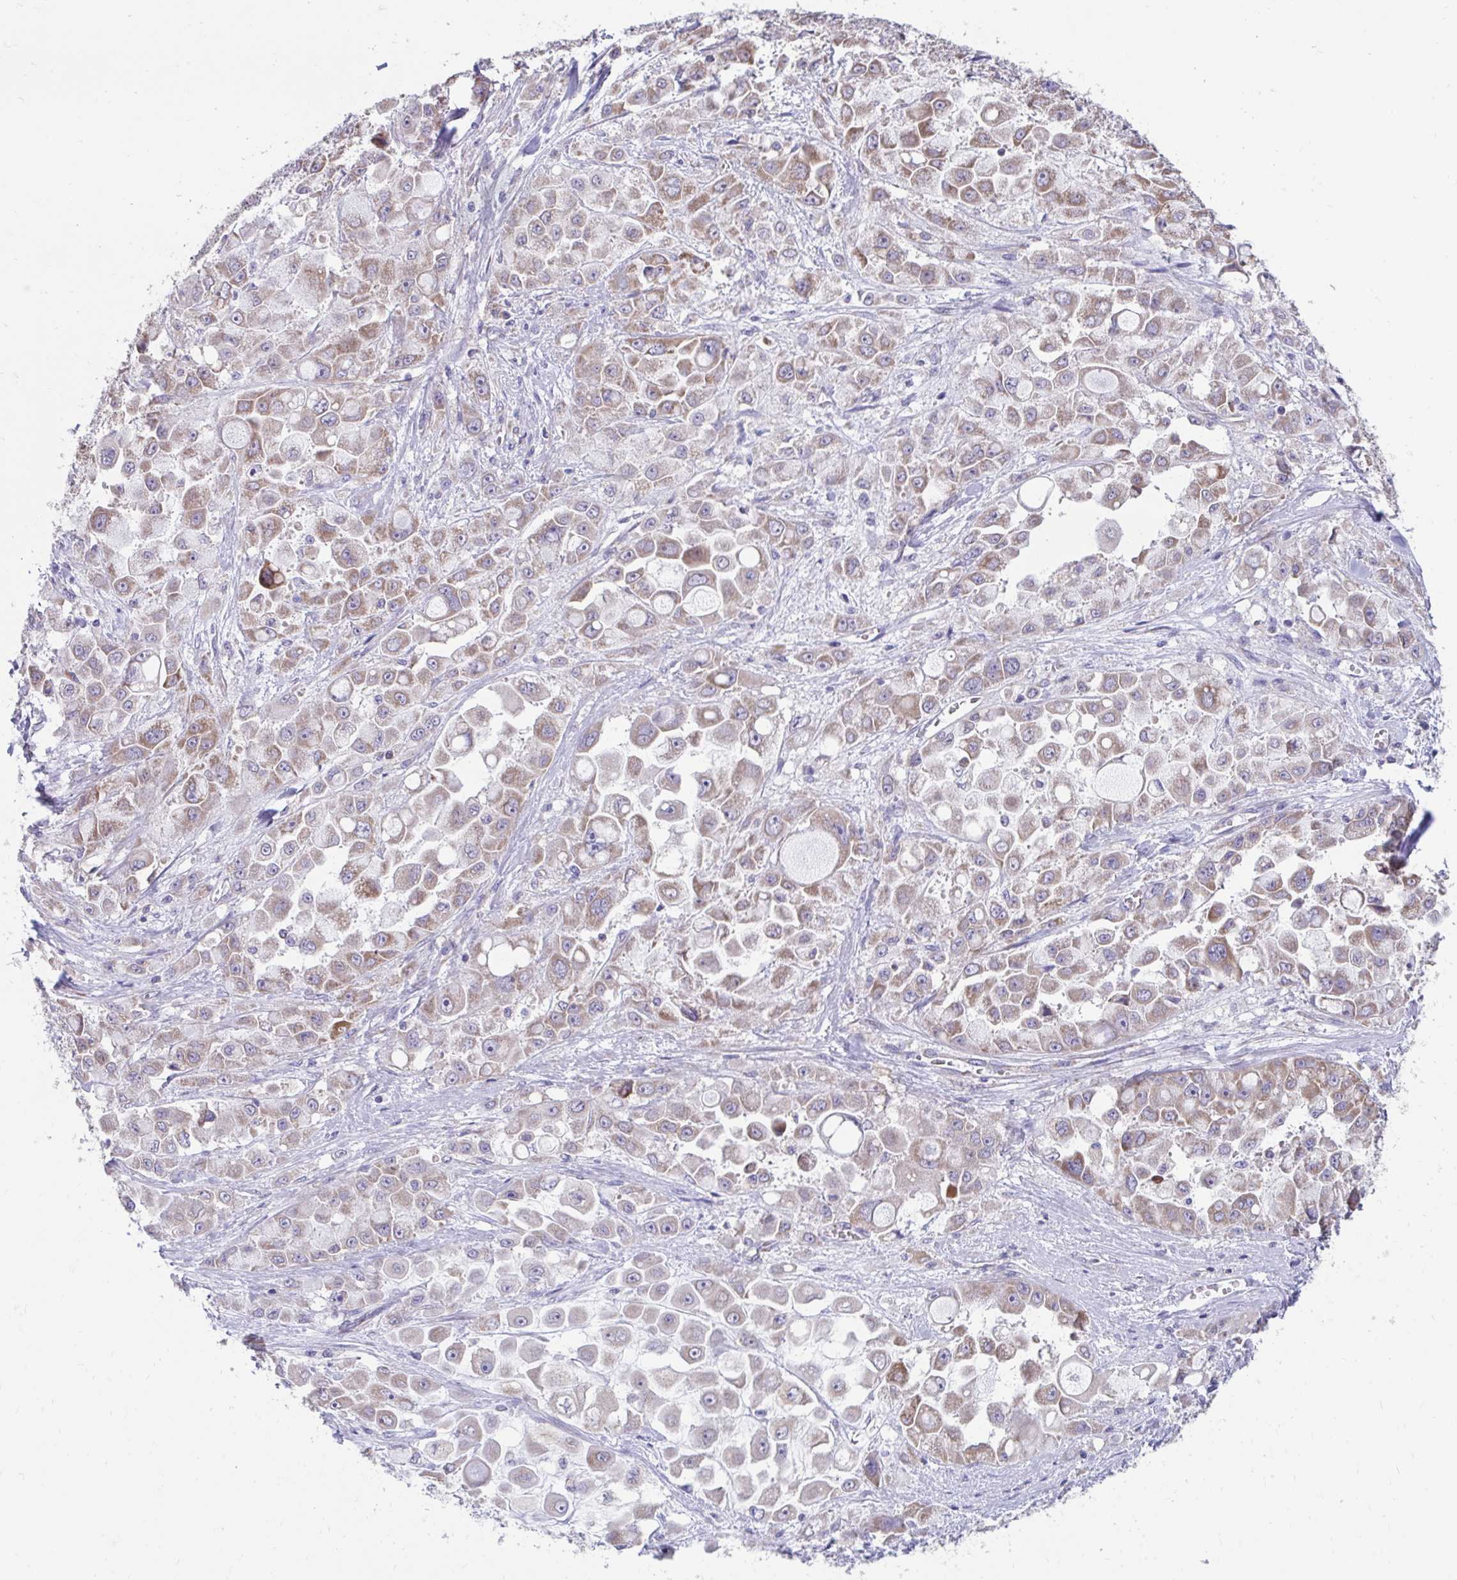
{"staining": {"intensity": "weak", "quantity": ">75%", "location": "cytoplasmic/membranous"}, "tissue": "stomach cancer", "cell_type": "Tumor cells", "image_type": "cancer", "snomed": [{"axis": "morphology", "description": "Adenocarcinoma, NOS"}, {"axis": "topography", "description": "Stomach"}], "caption": "This image shows immunohistochemistry staining of stomach cancer (adenocarcinoma), with low weak cytoplasmic/membranous expression in approximately >75% of tumor cells.", "gene": "LINGO4", "patient": {"sex": "female", "age": 76}}